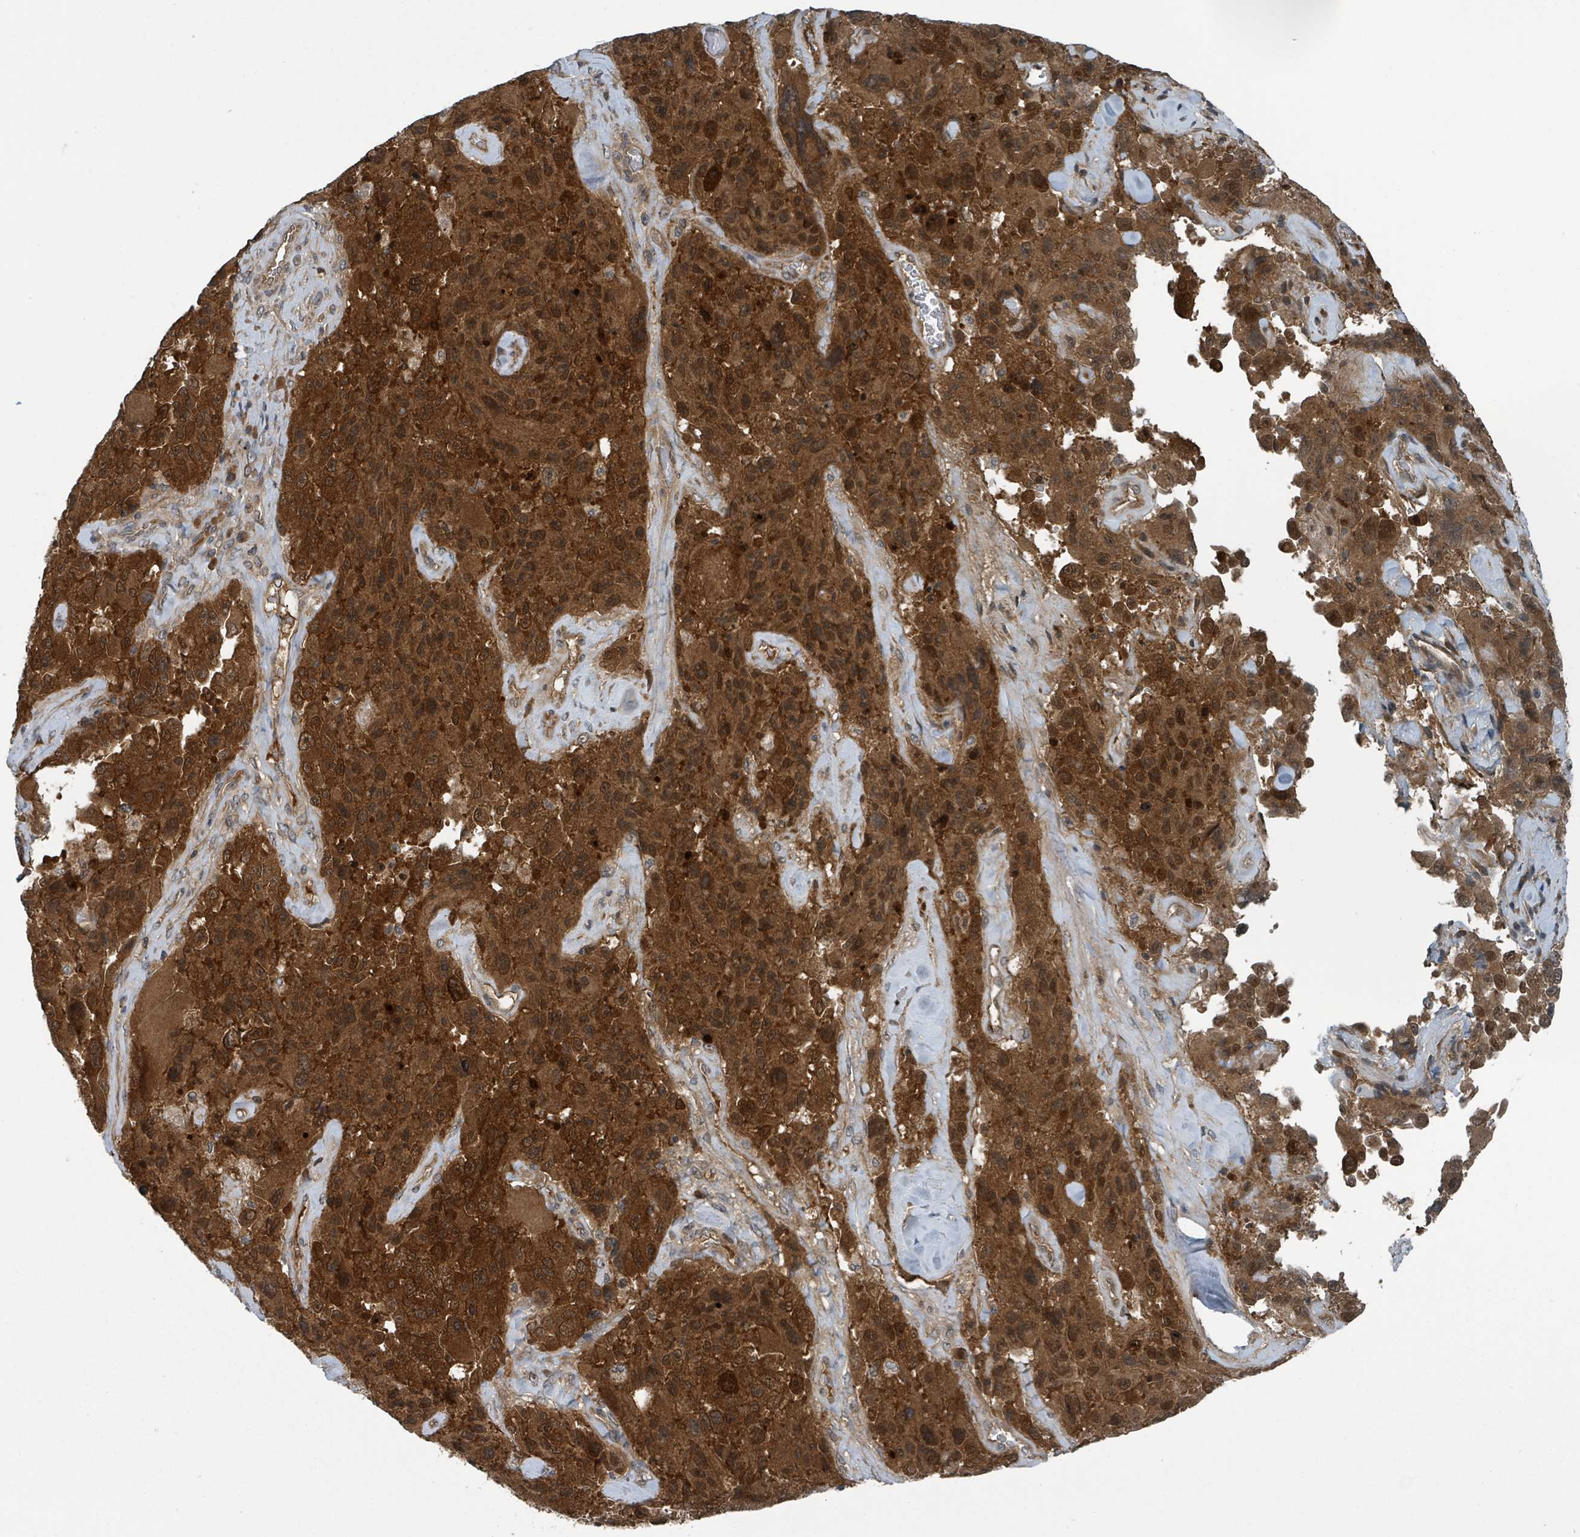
{"staining": {"intensity": "strong", "quantity": ">75%", "location": "cytoplasmic/membranous,nuclear"}, "tissue": "melanoma", "cell_type": "Tumor cells", "image_type": "cancer", "snomed": [{"axis": "morphology", "description": "Malignant melanoma, Metastatic site"}, {"axis": "topography", "description": "Lymph node"}], "caption": "An IHC histopathology image of tumor tissue is shown. Protein staining in brown labels strong cytoplasmic/membranous and nuclear positivity in melanoma within tumor cells. (IHC, brightfield microscopy, high magnification).", "gene": "GOLGA7", "patient": {"sex": "male", "age": 62}}